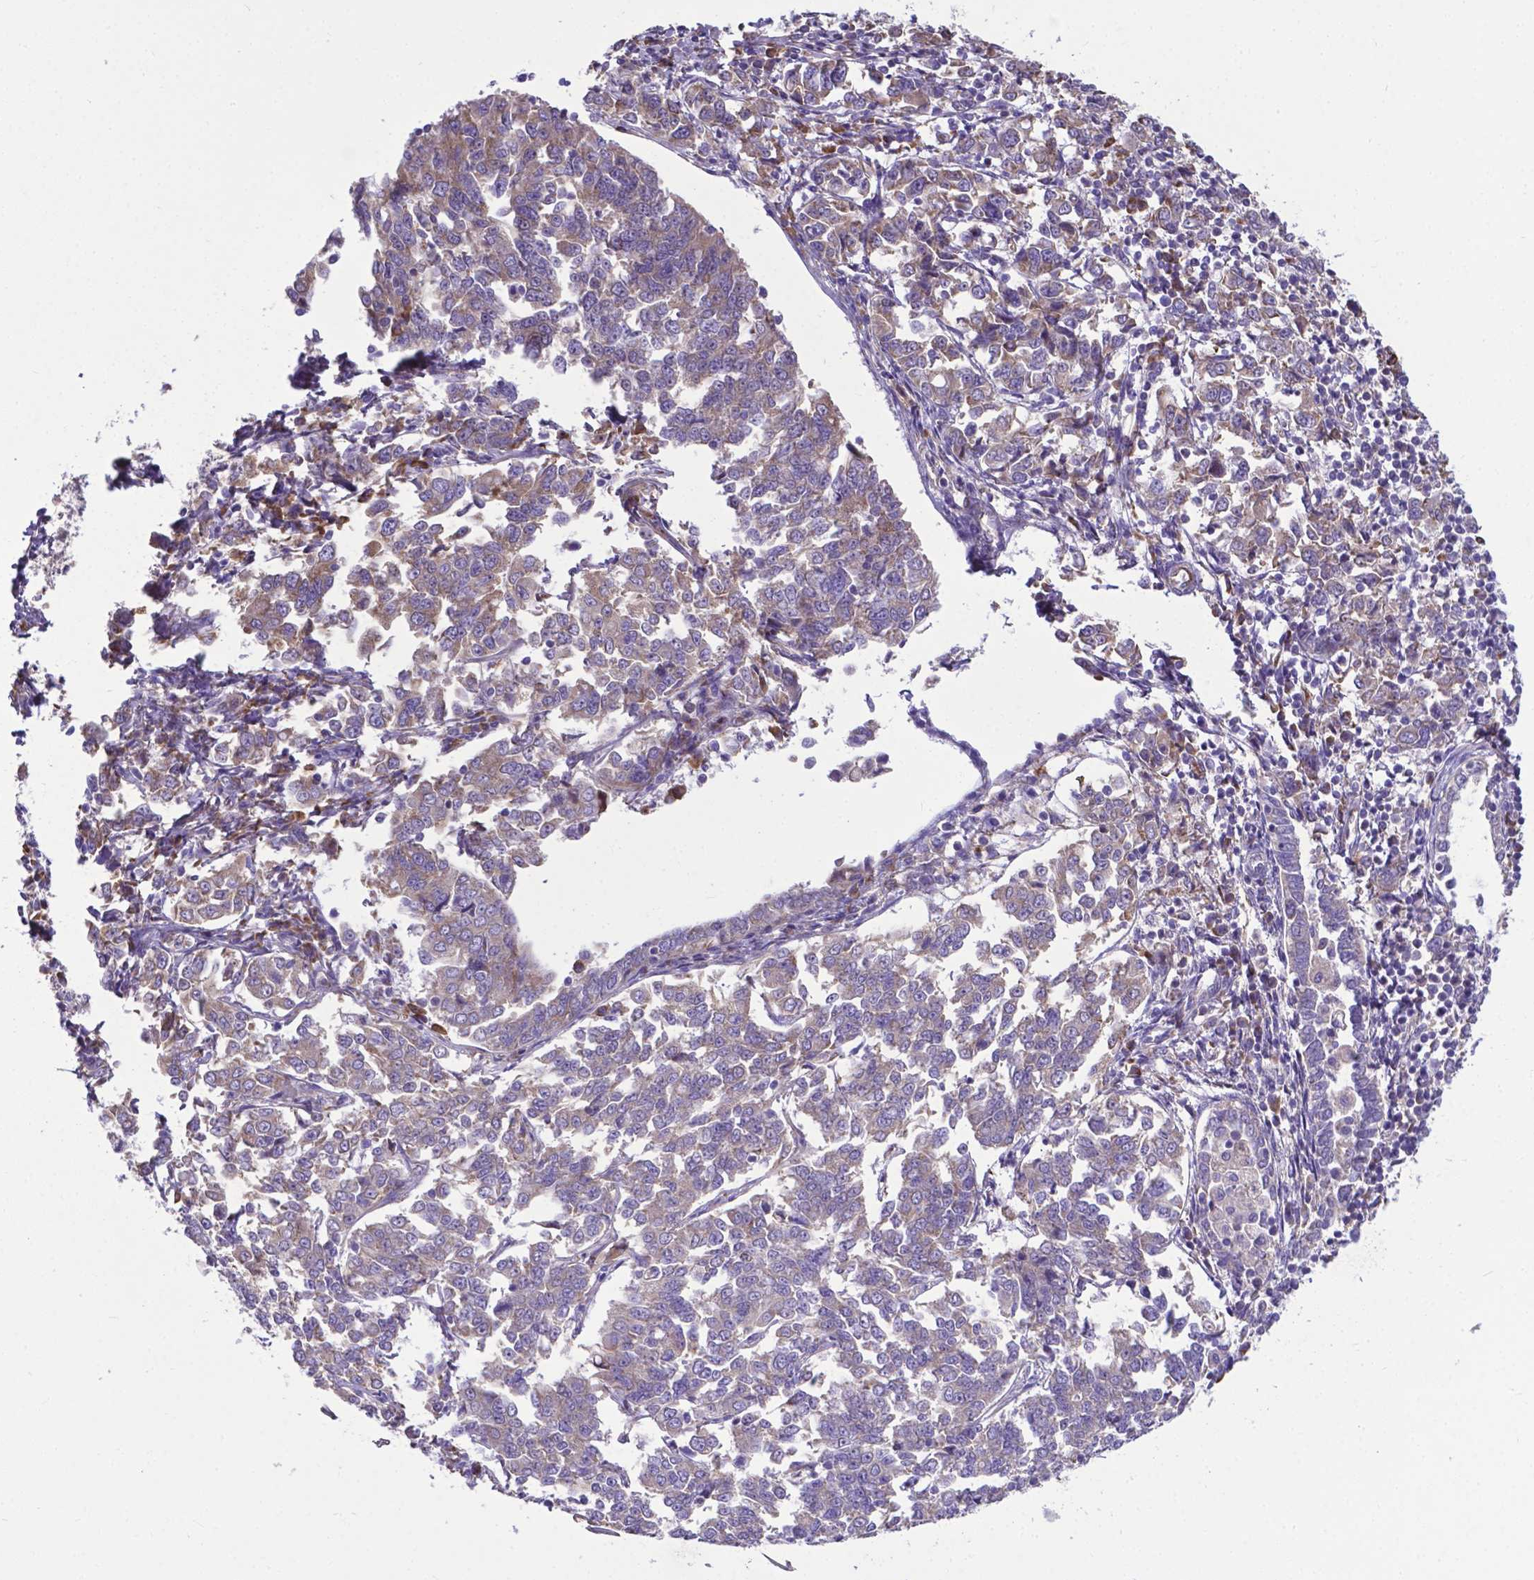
{"staining": {"intensity": "weak", "quantity": ">75%", "location": "cytoplasmic/membranous"}, "tissue": "endometrial cancer", "cell_type": "Tumor cells", "image_type": "cancer", "snomed": [{"axis": "morphology", "description": "Adenocarcinoma, NOS"}, {"axis": "topography", "description": "Endometrium"}], "caption": "Protein staining of endometrial cancer tissue displays weak cytoplasmic/membranous expression in about >75% of tumor cells. The staining is performed using DAB brown chromogen to label protein expression. The nuclei are counter-stained blue using hematoxylin.", "gene": "RPL6", "patient": {"sex": "female", "age": 43}}